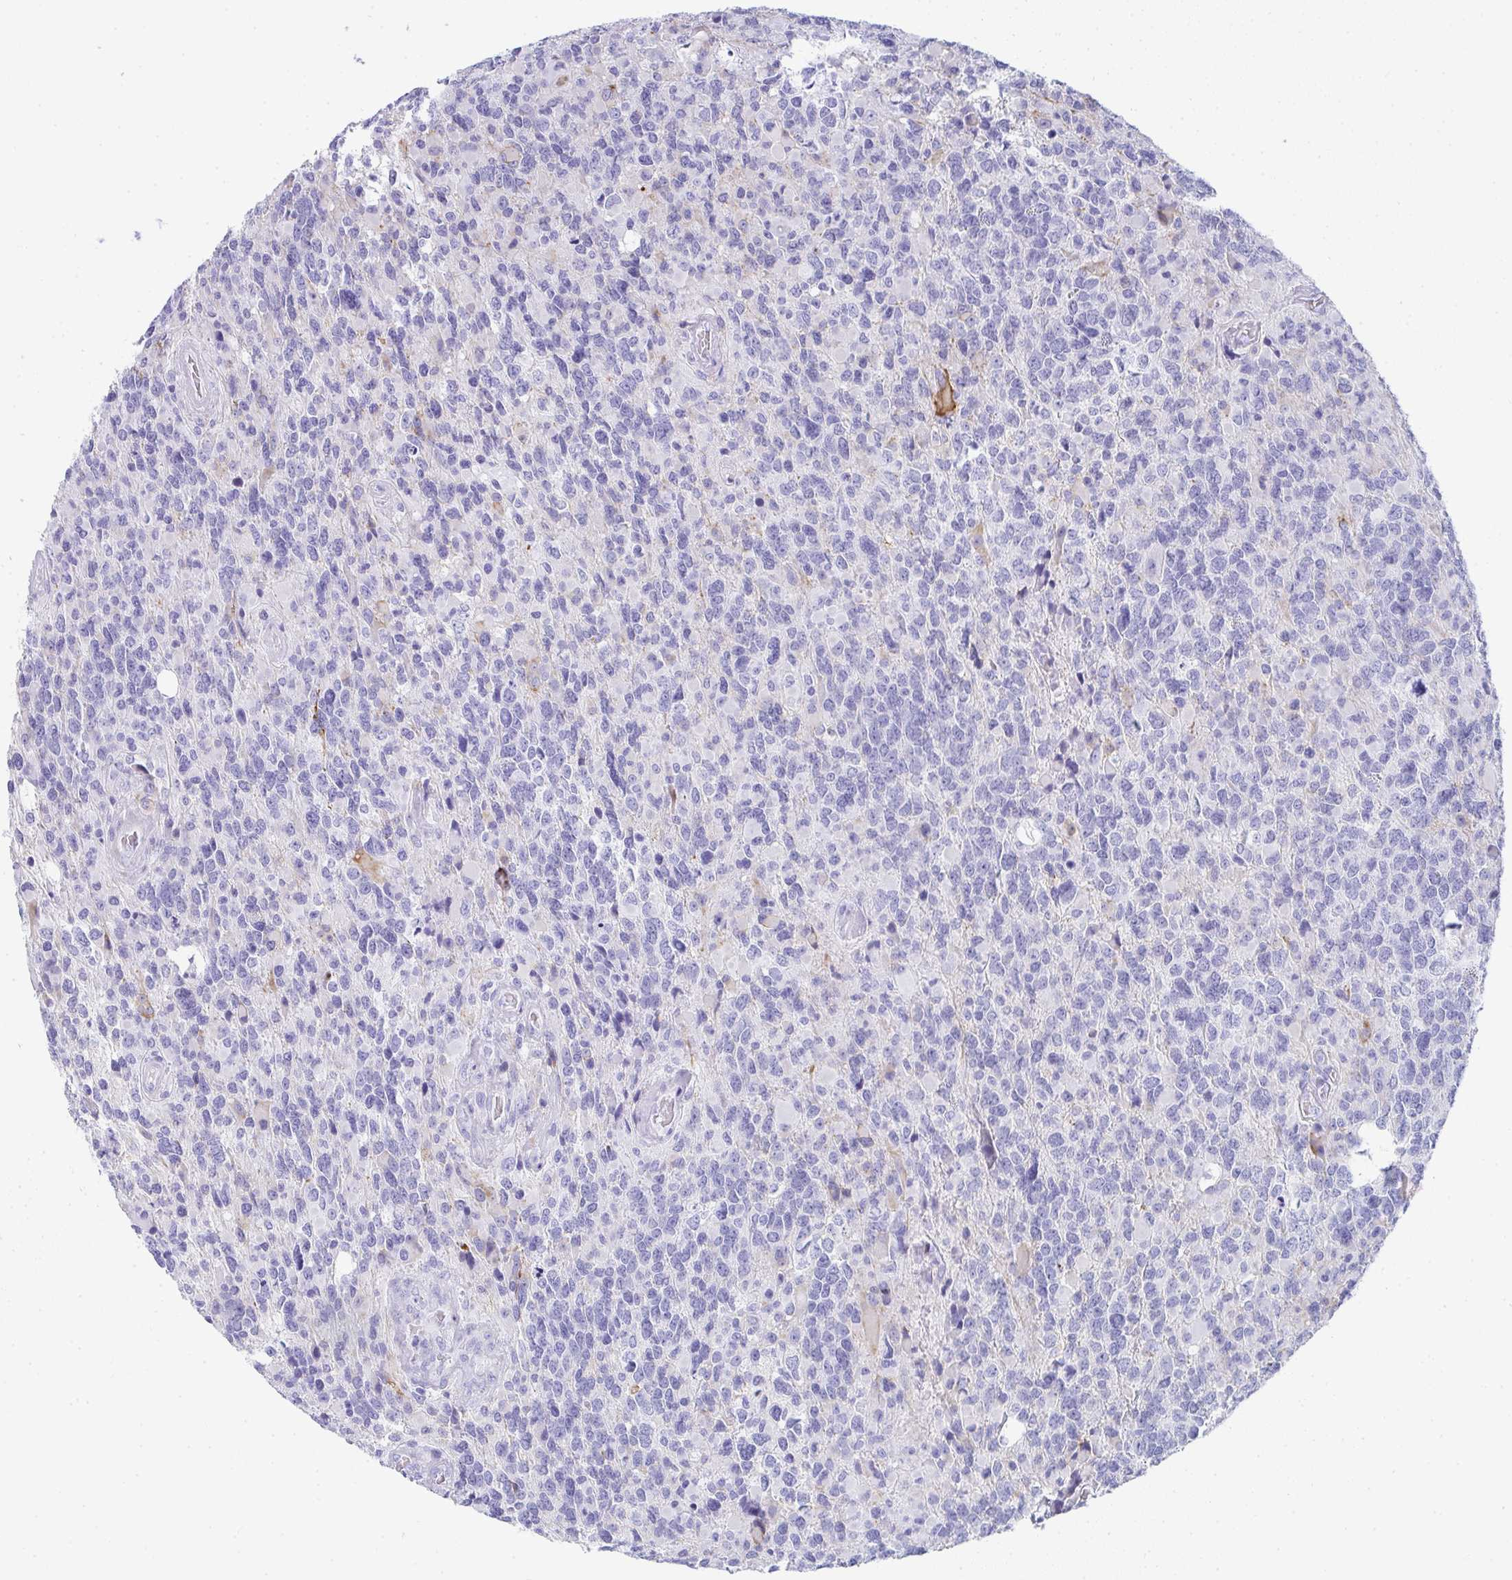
{"staining": {"intensity": "negative", "quantity": "none", "location": "none"}, "tissue": "glioma", "cell_type": "Tumor cells", "image_type": "cancer", "snomed": [{"axis": "morphology", "description": "Glioma, malignant, High grade"}, {"axis": "topography", "description": "Brain"}], "caption": "Tumor cells are negative for protein expression in human glioma.", "gene": "PRND", "patient": {"sex": "female", "age": 40}}